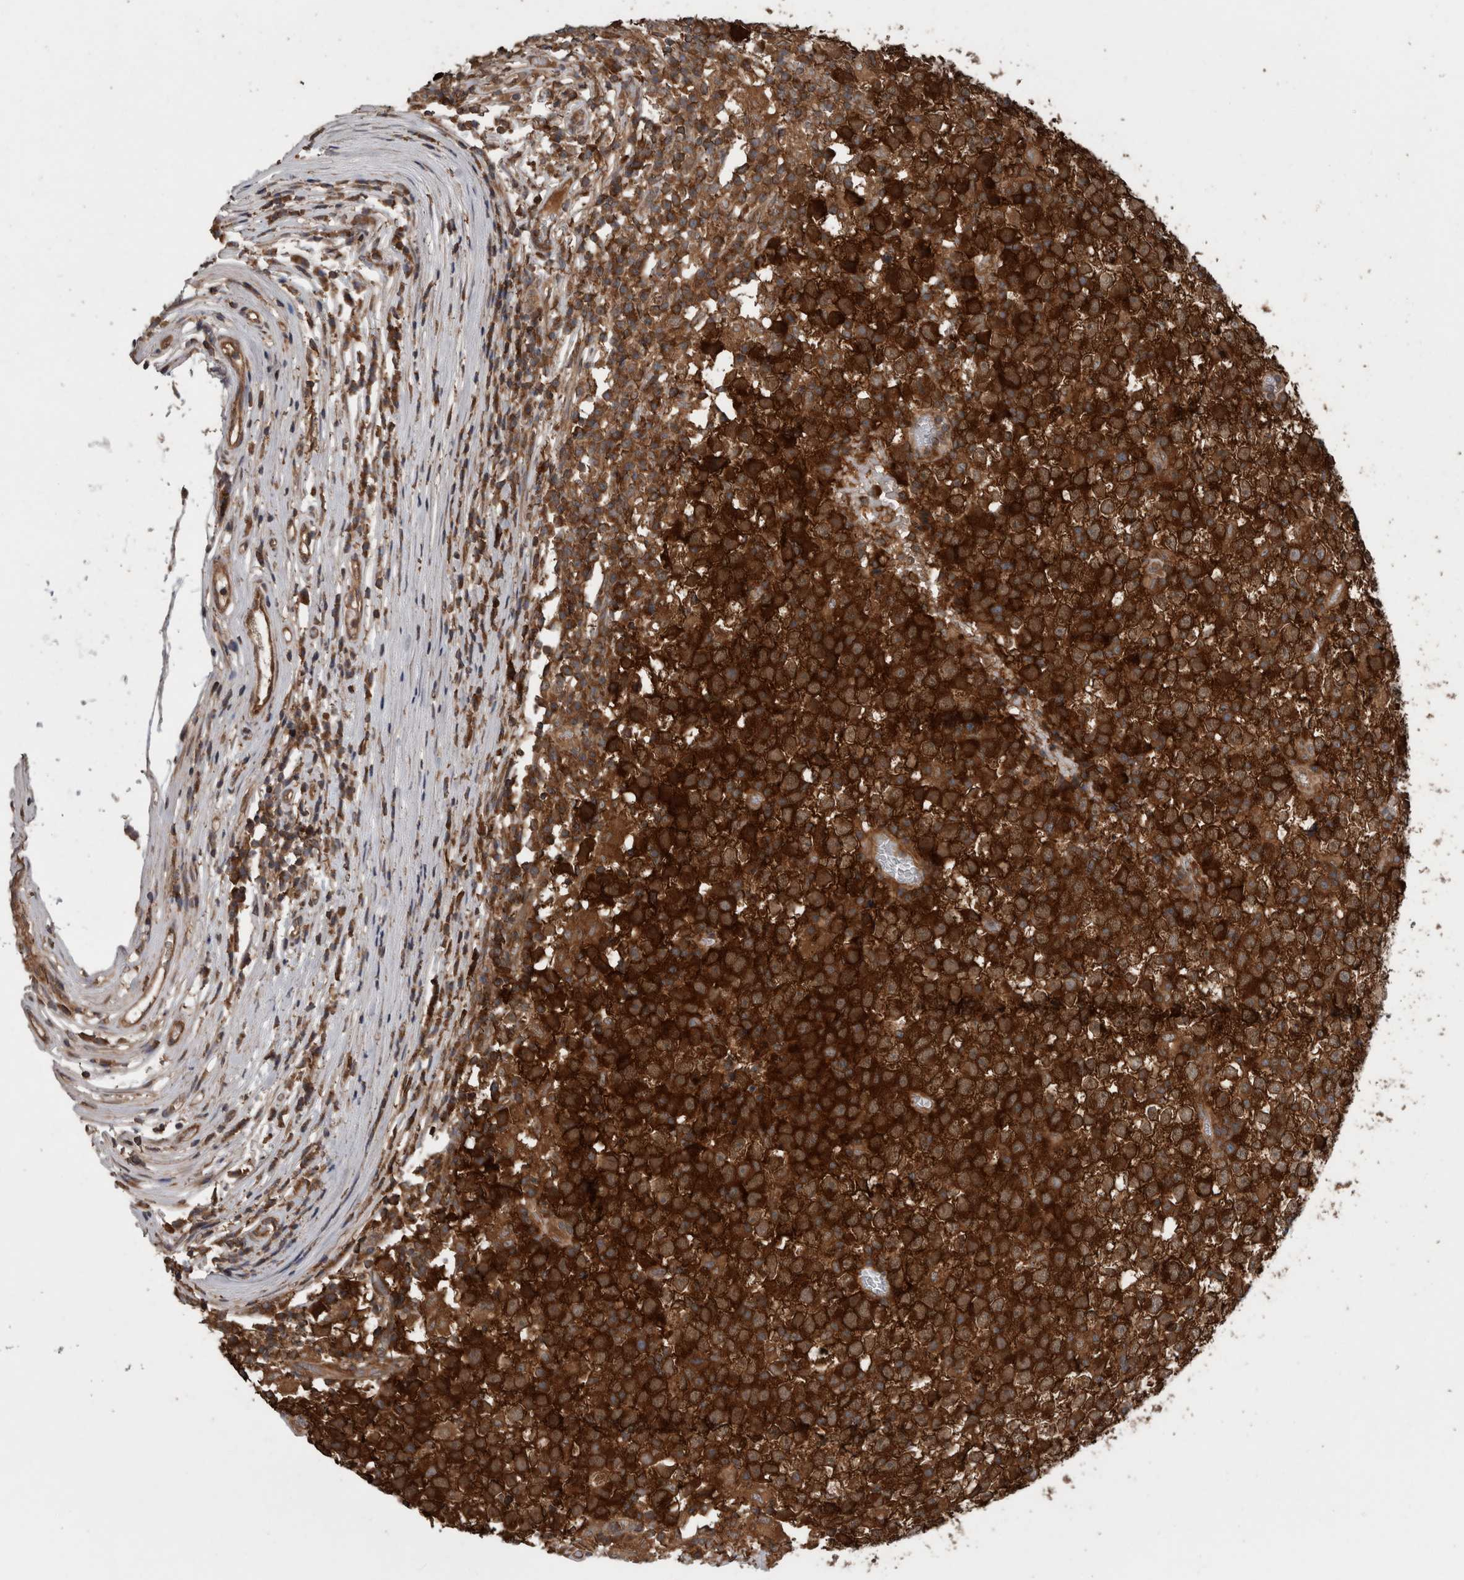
{"staining": {"intensity": "strong", "quantity": ">75%", "location": "cytoplasmic/membranous"}, "tissue": "testis cancer", "cell_type": "Tumor cells", "image_type": "cancer", "snomed": [{"axis": "morphology", "description": "Seminoma, NOS"}, {"axis": "topography", "description": "Testis"}], "caption": "Immunohistochemical staining of human testis cancer shows high levels of strong cytoplasmic/membranous positivity in approximately >75% of tumor cells.", "gene": "RIOK3", "patient": {"sex": "male", "age": 65}}